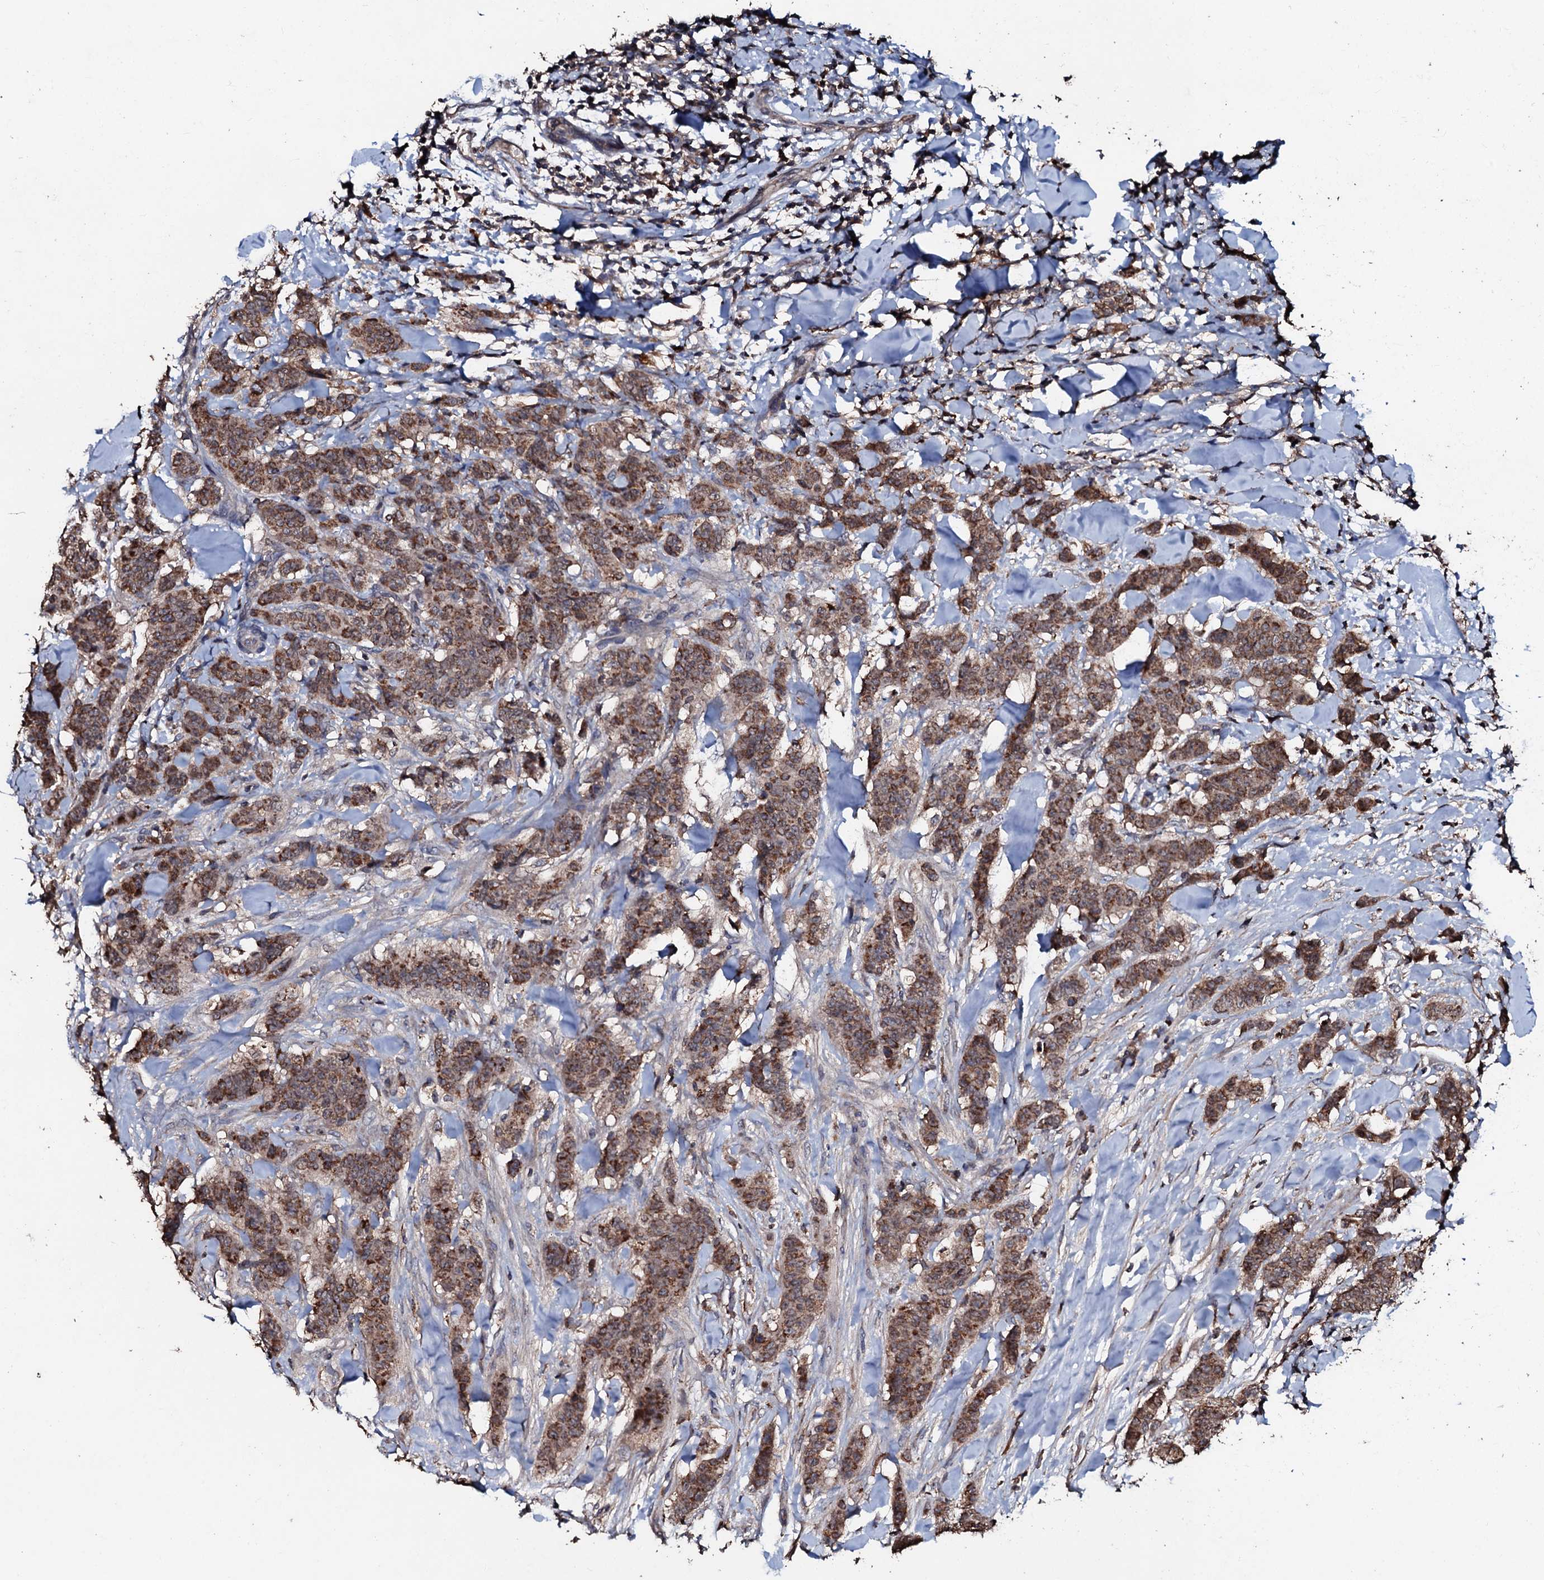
{"staining": {"intensity": "moderate", "quantity": ">75%", "location": "cytoplasmic/membranous"}, "tissue": "breast cancer", "cell_type": "Tumor cells", "image_type": "cancer", "snomed": [{"axis": "morphology", "description": "Duct carcinoma"}, {"axis": "topography", "description": "Breast"}], "caption": "Moderate cytoplasmic/membranous expression is appreciated in approximately >75% of tumor cells in breast intraductal carcinoma. The protein is stained brown, and the nuclei are stained in blue (DAB IHC with brightfield microscopy, high magnification).", "gene": "SDHAF2", "patient": {"sex": "female", "age": 40}}